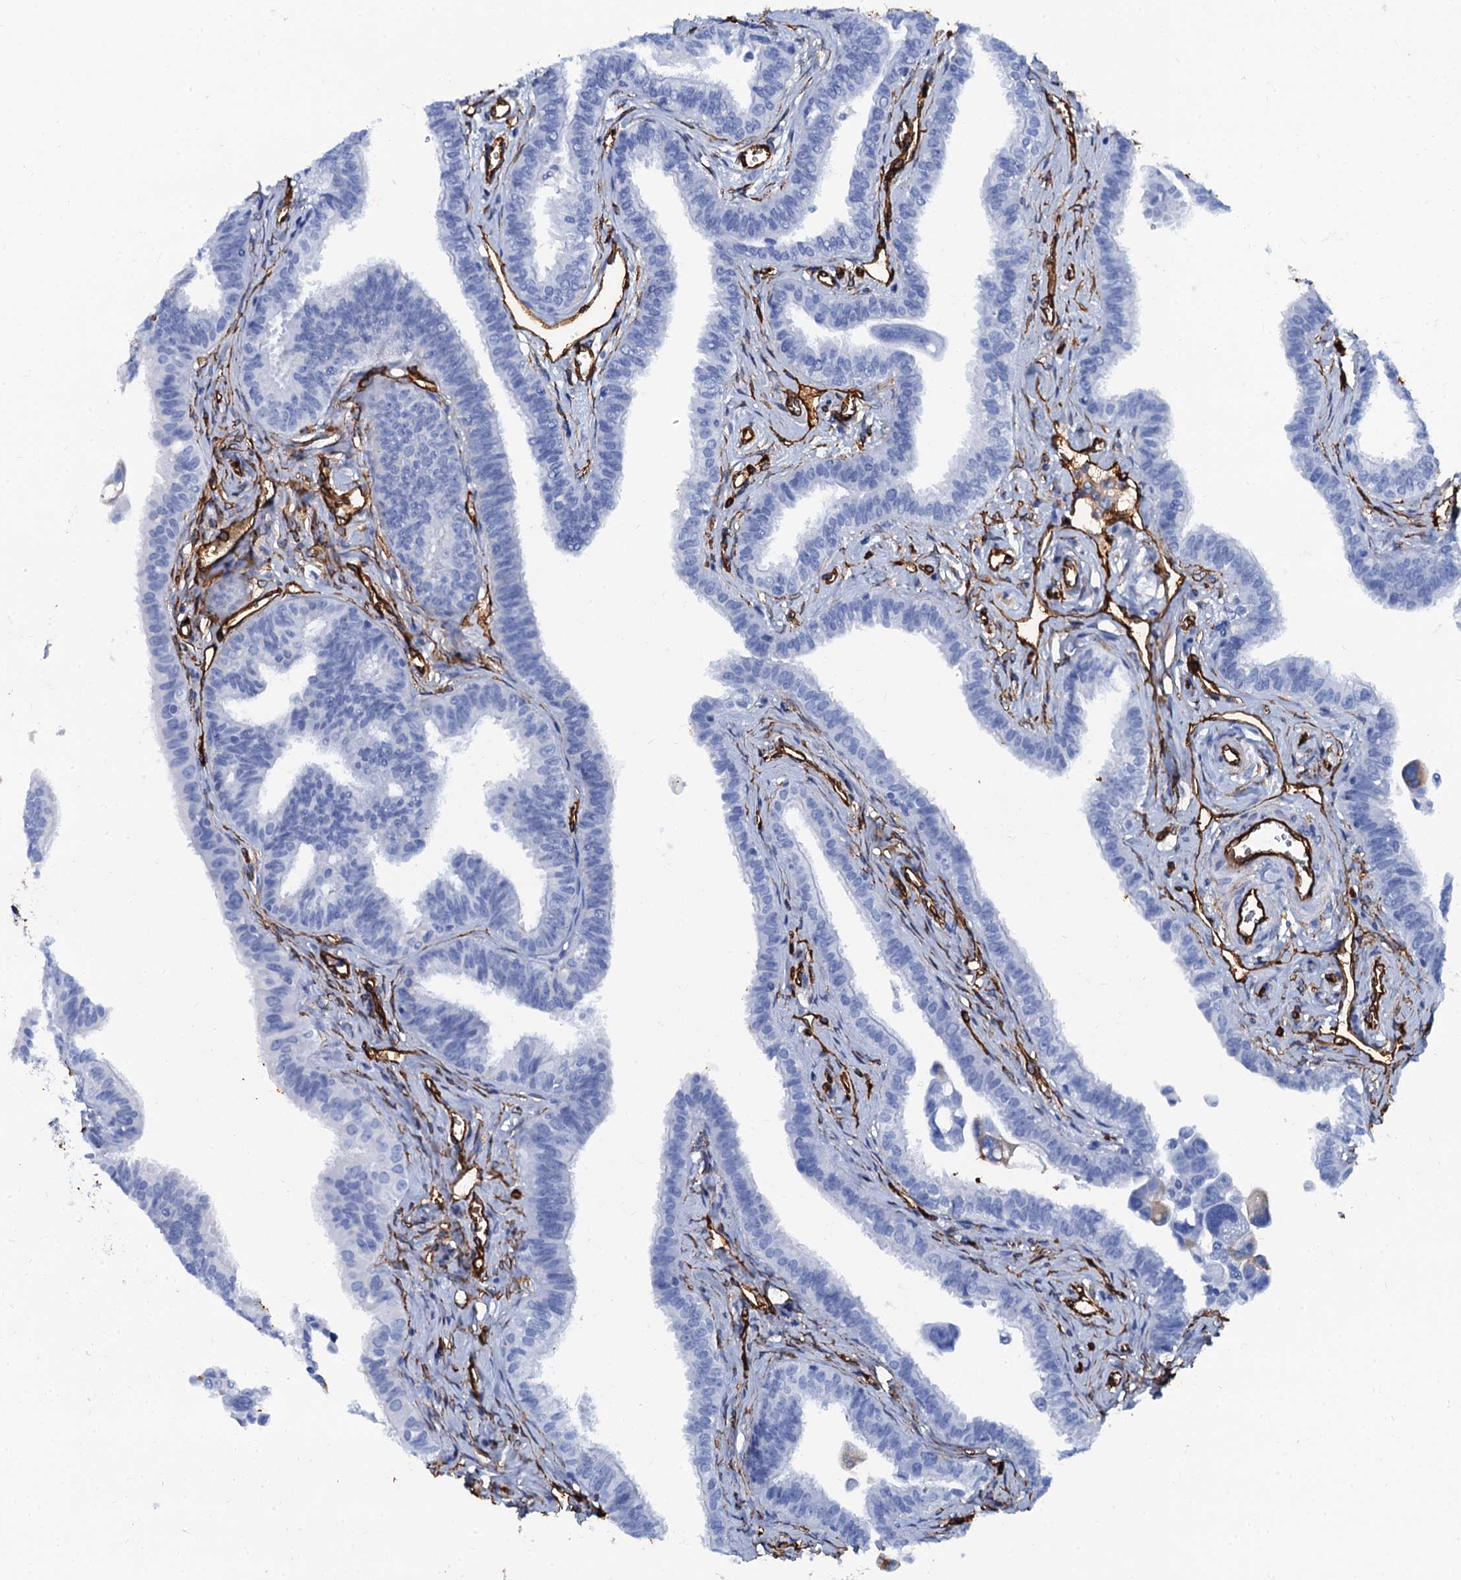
{"staining": {"intensity": "negative", "quantity": "none", "location": "none"}, "tissue": "fallopian tube", "cell_type": "Glandular cells", "image_type": "normal", "snomed": [{"axis": "morphology", "description": "Normal tissue, NOS"}, {"axis": "morphology", "description": "Carcinoma, NOS"}, {"axis": "topography", "description": "Fallopian tube"}, {"axis": "topography", "description": "Ovary"}], "caption": "The image shows no staining of glandular cells in unremarkable fallopian tube. (DAB (3,3'-diaminobenzidine) IHC, high magnification).", "gene": "CAVIN2", "patient": {"sex": "female", "age": 59}}